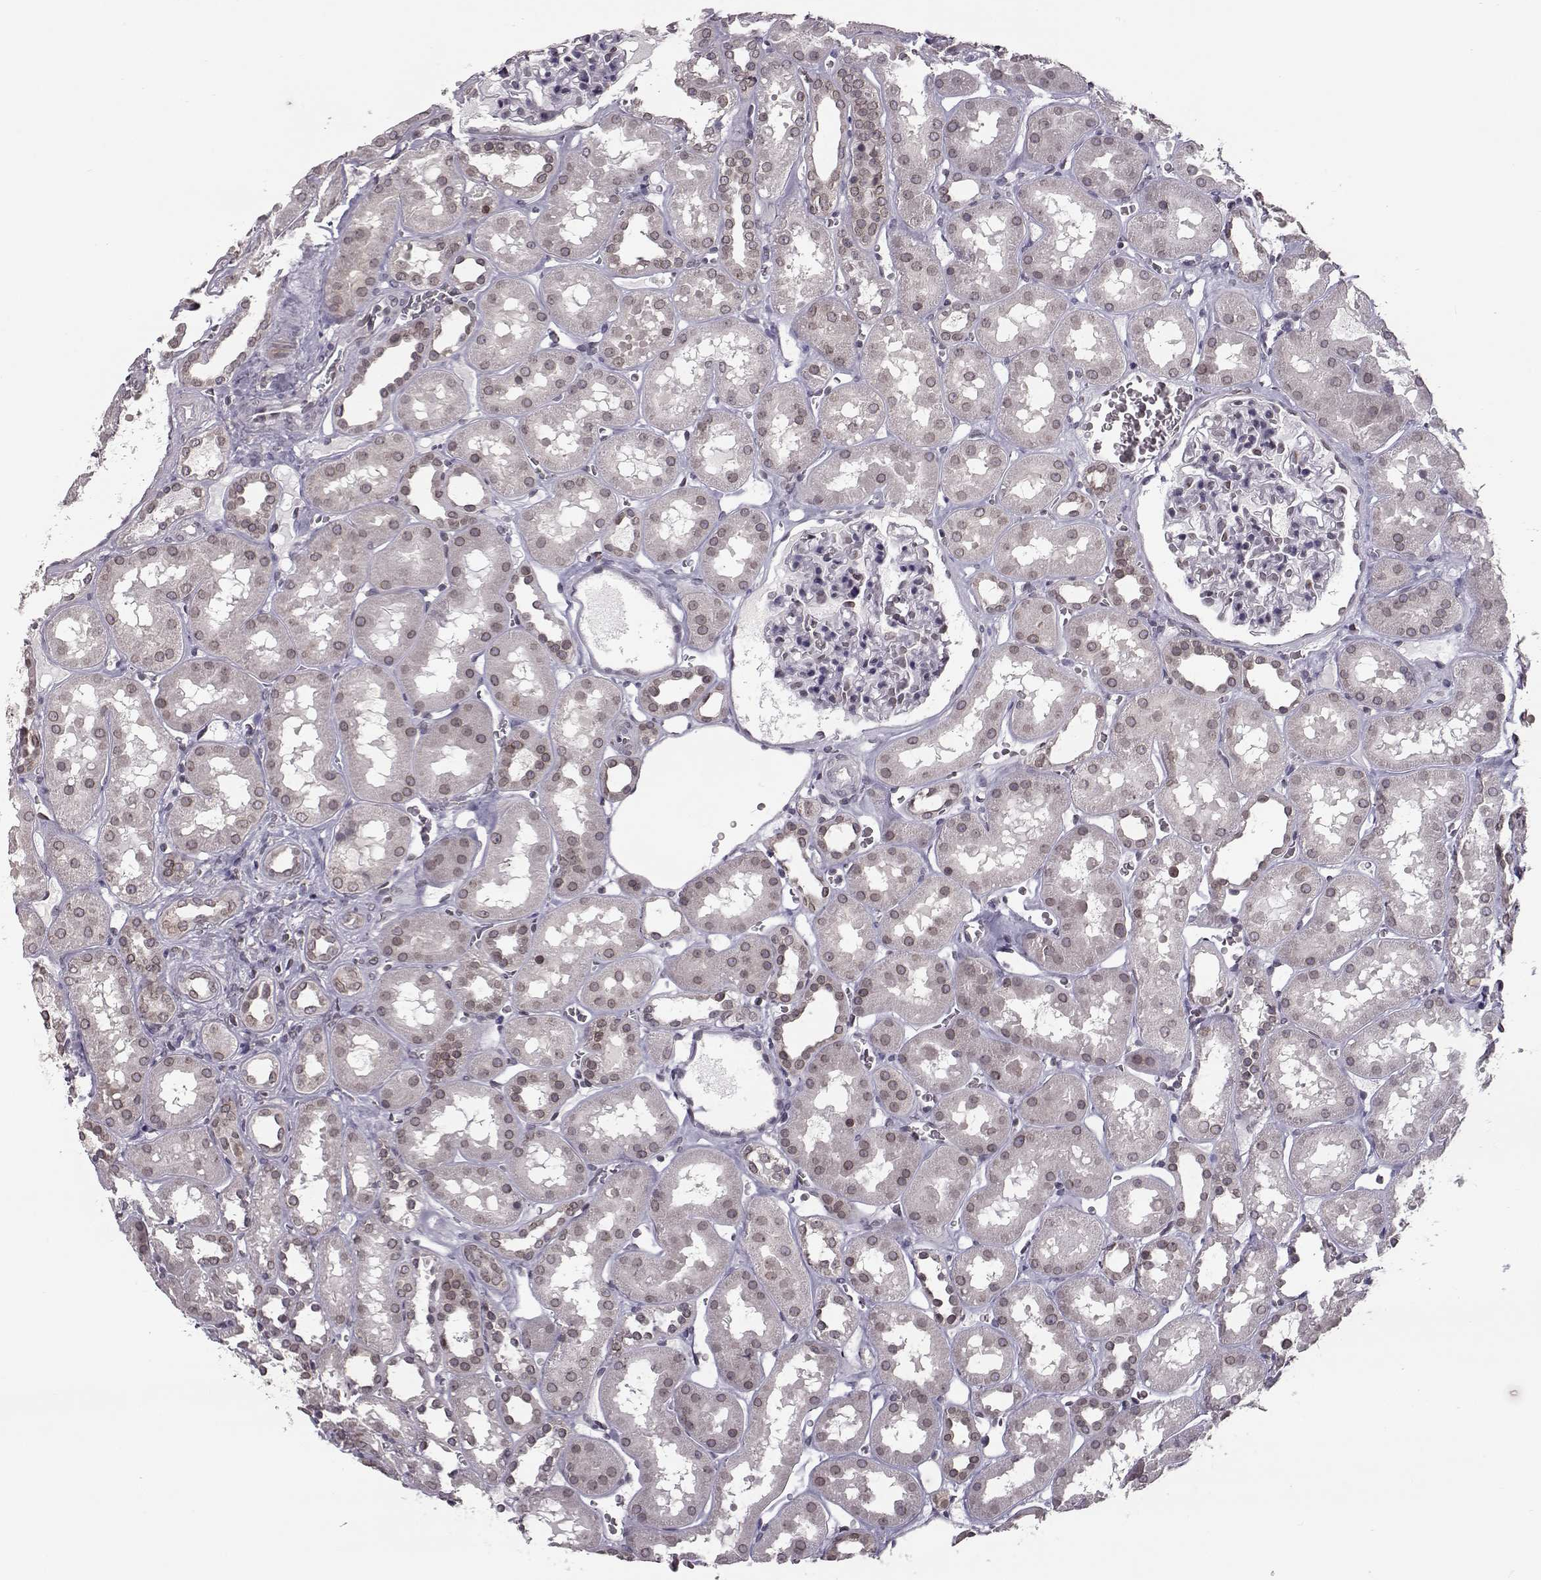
{"staining": {"intensity": "negative", "quantity": "none", "location": "none"}, "tissue": "kidney", "cell_type": "Cells in glomeruli", "image_type": "normal", "snomed": [{"axis": "morphology", "description": "Normal tissue, NOS"}, {"axis": "topography", "description": "Kidney"}], "caption": "Kidney was stained to show a protein in brown. There is no significant positivity in cells in glomeruli. (Stains: DAB IHC with hematoxylin counter stain, Microscopy: brightfield microscopy at high magnification).", "gene": "NUP37", "patient": {"sex": "female", "age": 41}}